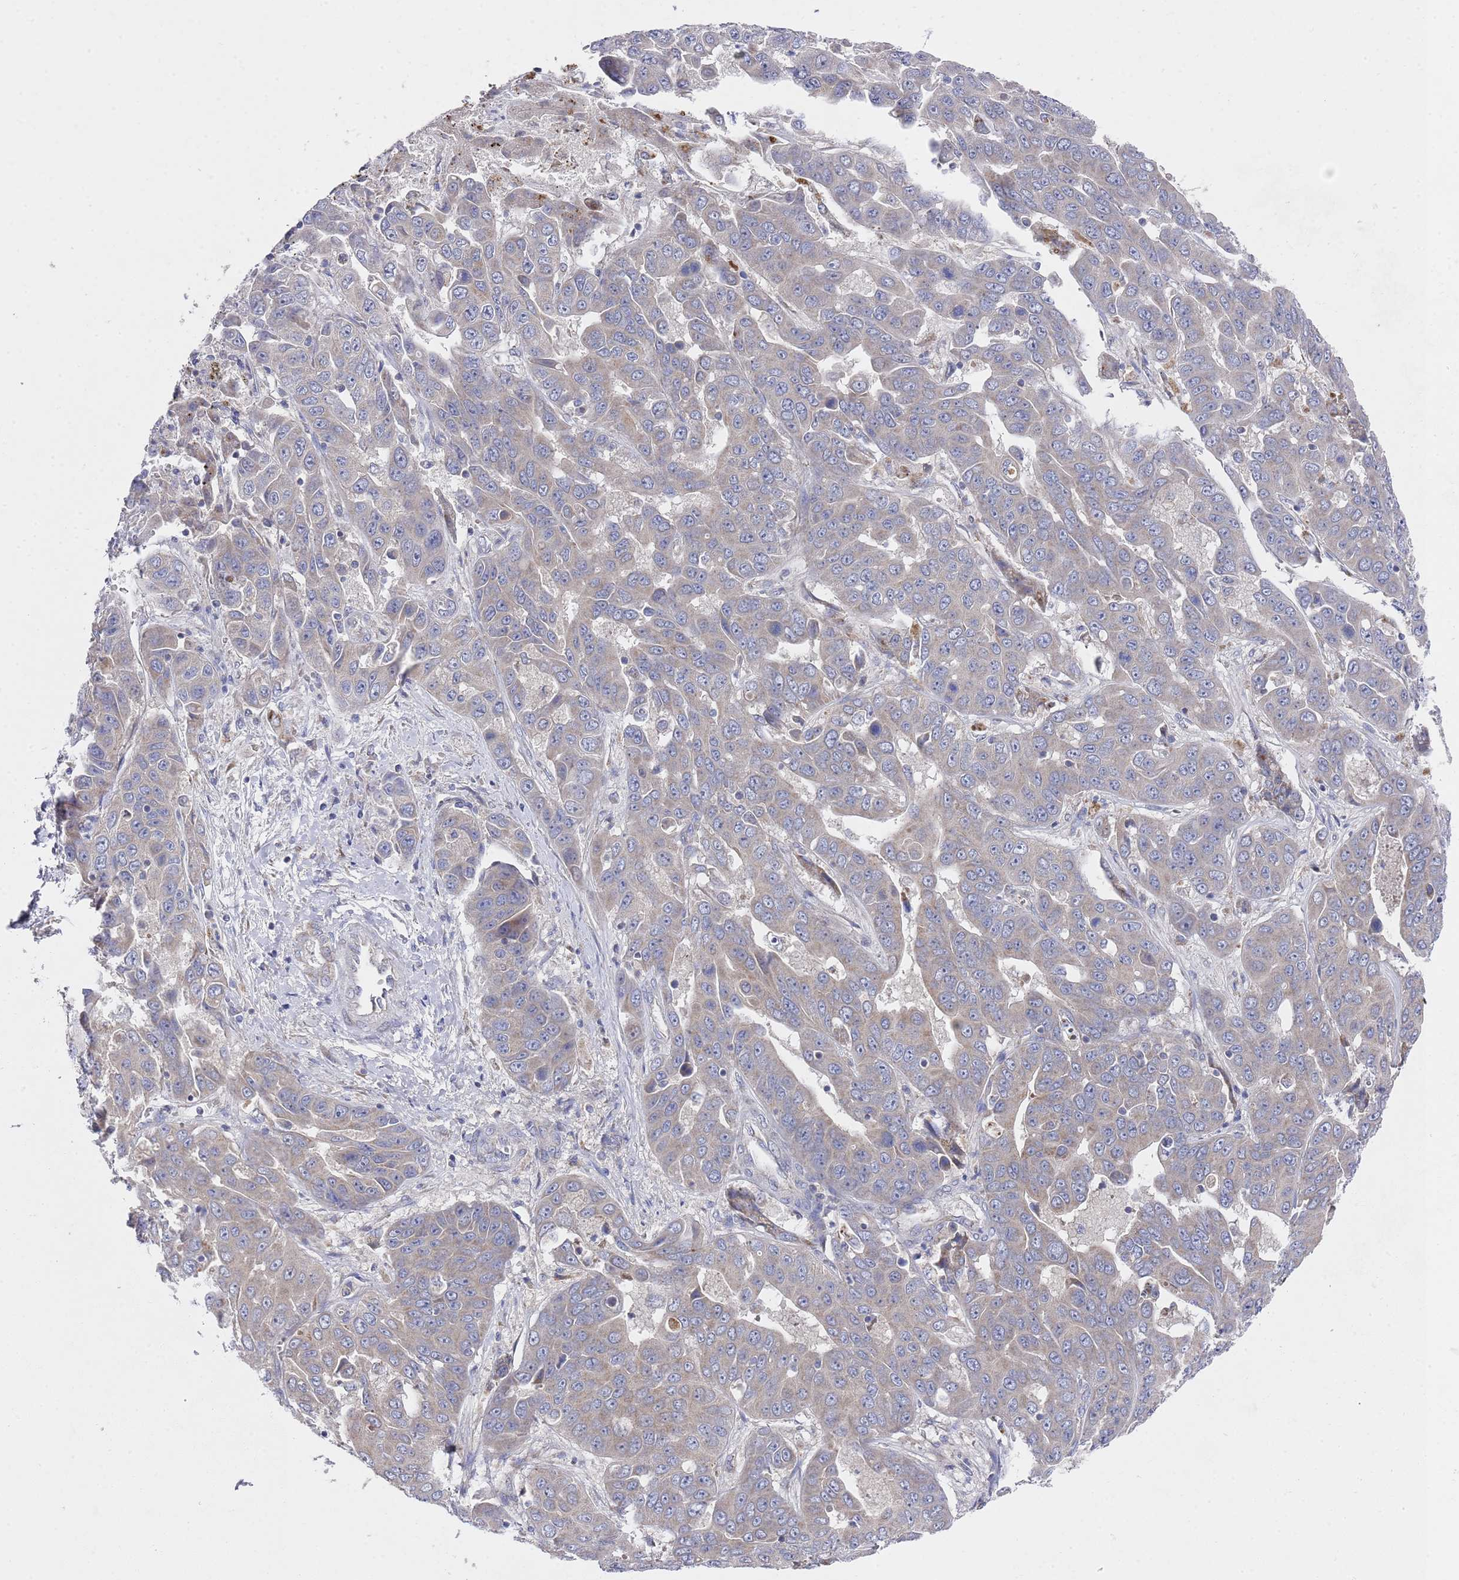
{"staining": {"intensity": "weak", "quantity": ">75%", "location": "cytoplasmic/membranous"}, "tissue": "liver cancer", "cell_type": "Tumor cells", "image_type": "cancer", "snomed": [{"axis": "morphology", "description": "Cholangiocarcinoma"}, {"axis": "topography", "description": "Liver"}], "caption": "Human cholangiocarcinoma (liver) stained for a protein (brown) demonstrates weak cytoplasmic/membranous positive expression in approximately >75% of tumor cells.", "gene": "NPEPPS", "patient": {"sex": "female", "age": 52}}